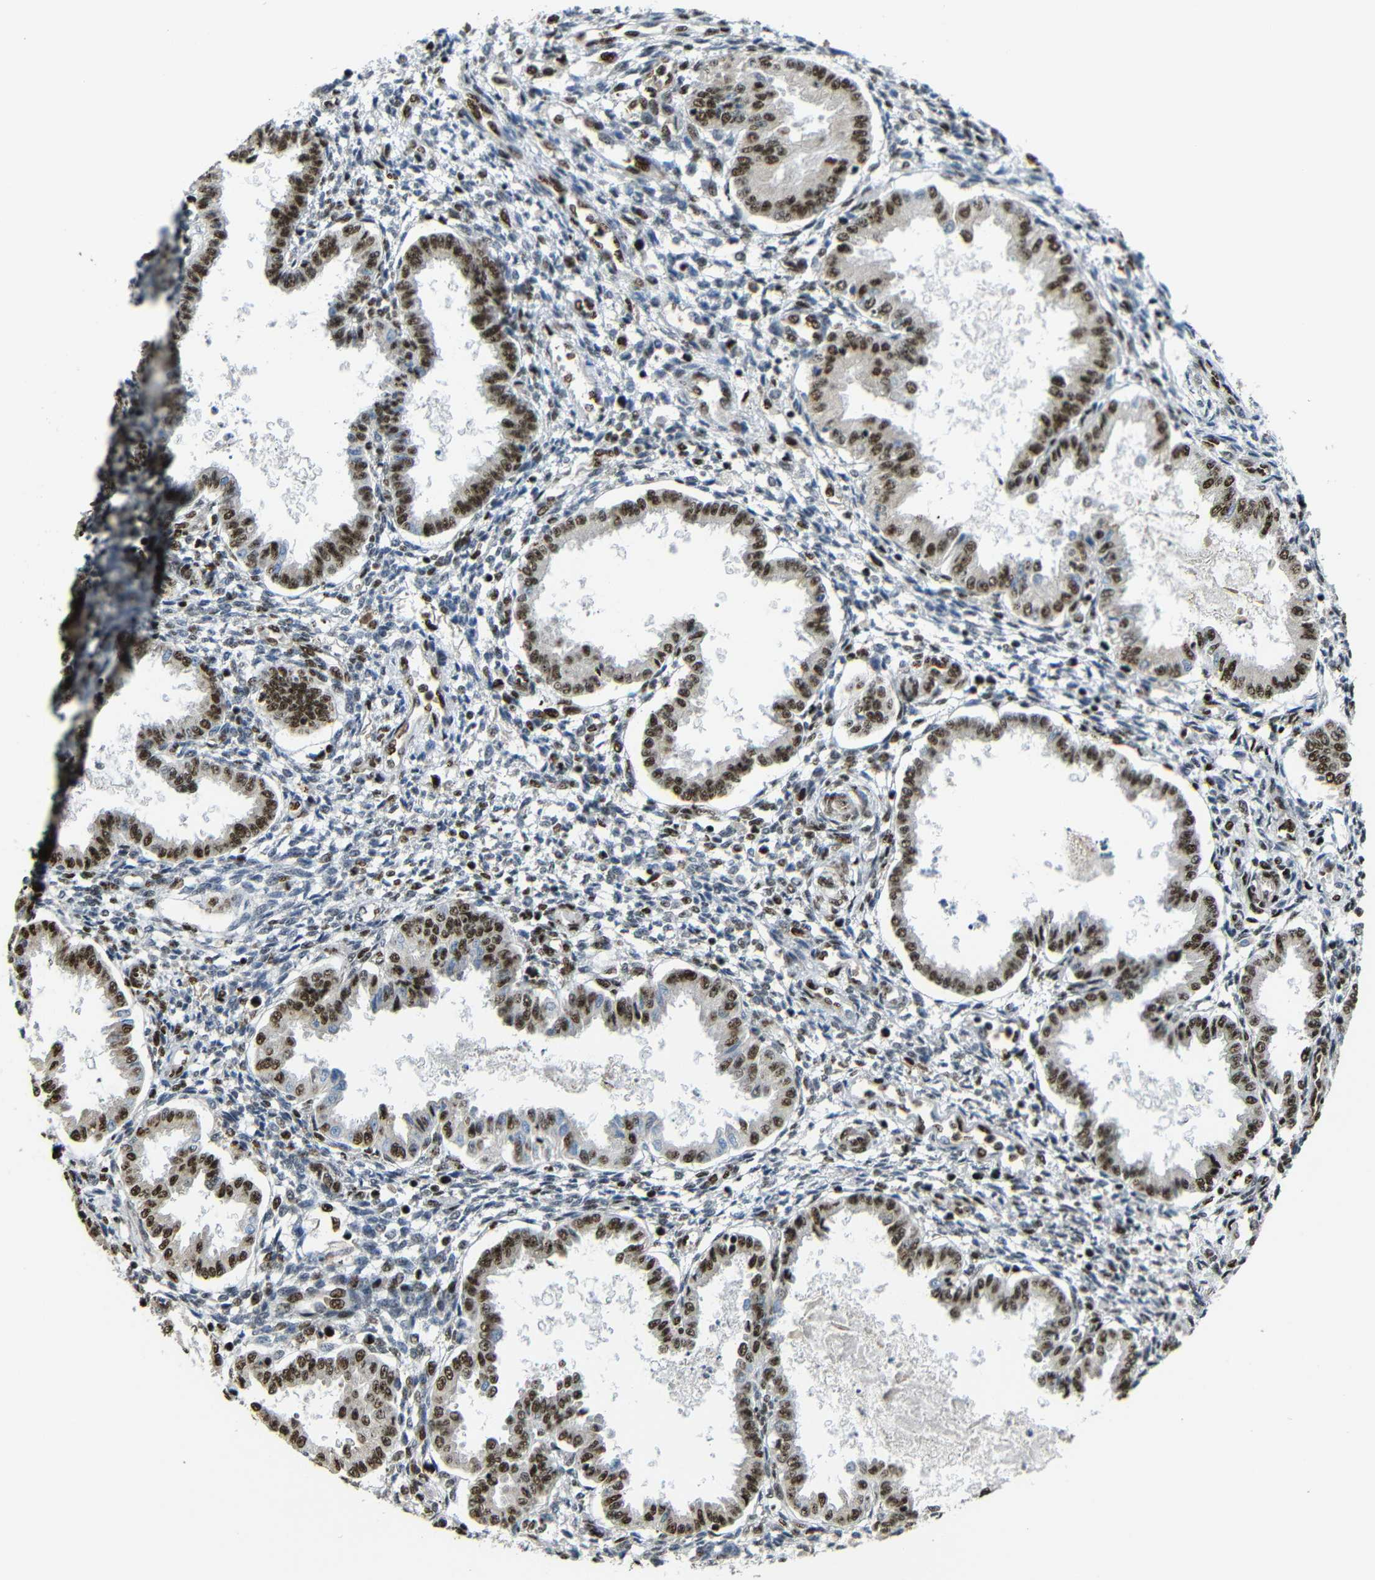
{"staining": {"intensity": "strong", "quantity": "<25%", "location": "nuclear"}, "tissue": "endometrium", "cell_type": "Cells in endometrial stroma", "image_type": "normal", "snomed": [{"axis": "morphology", "description": "Normal tissue, NOS"}, {"axis": "topography", "description": "Endometrium"}], "caption": "The immunohistochemical stain highlights strong nuclear positivity in cells in endometrial stroma of unremarkable endometrium. The protein is shown in brown color, while the nuclei are stained blue.", "gene": "TCF7L2", "patient": {"sex": "female", "age": 33}}